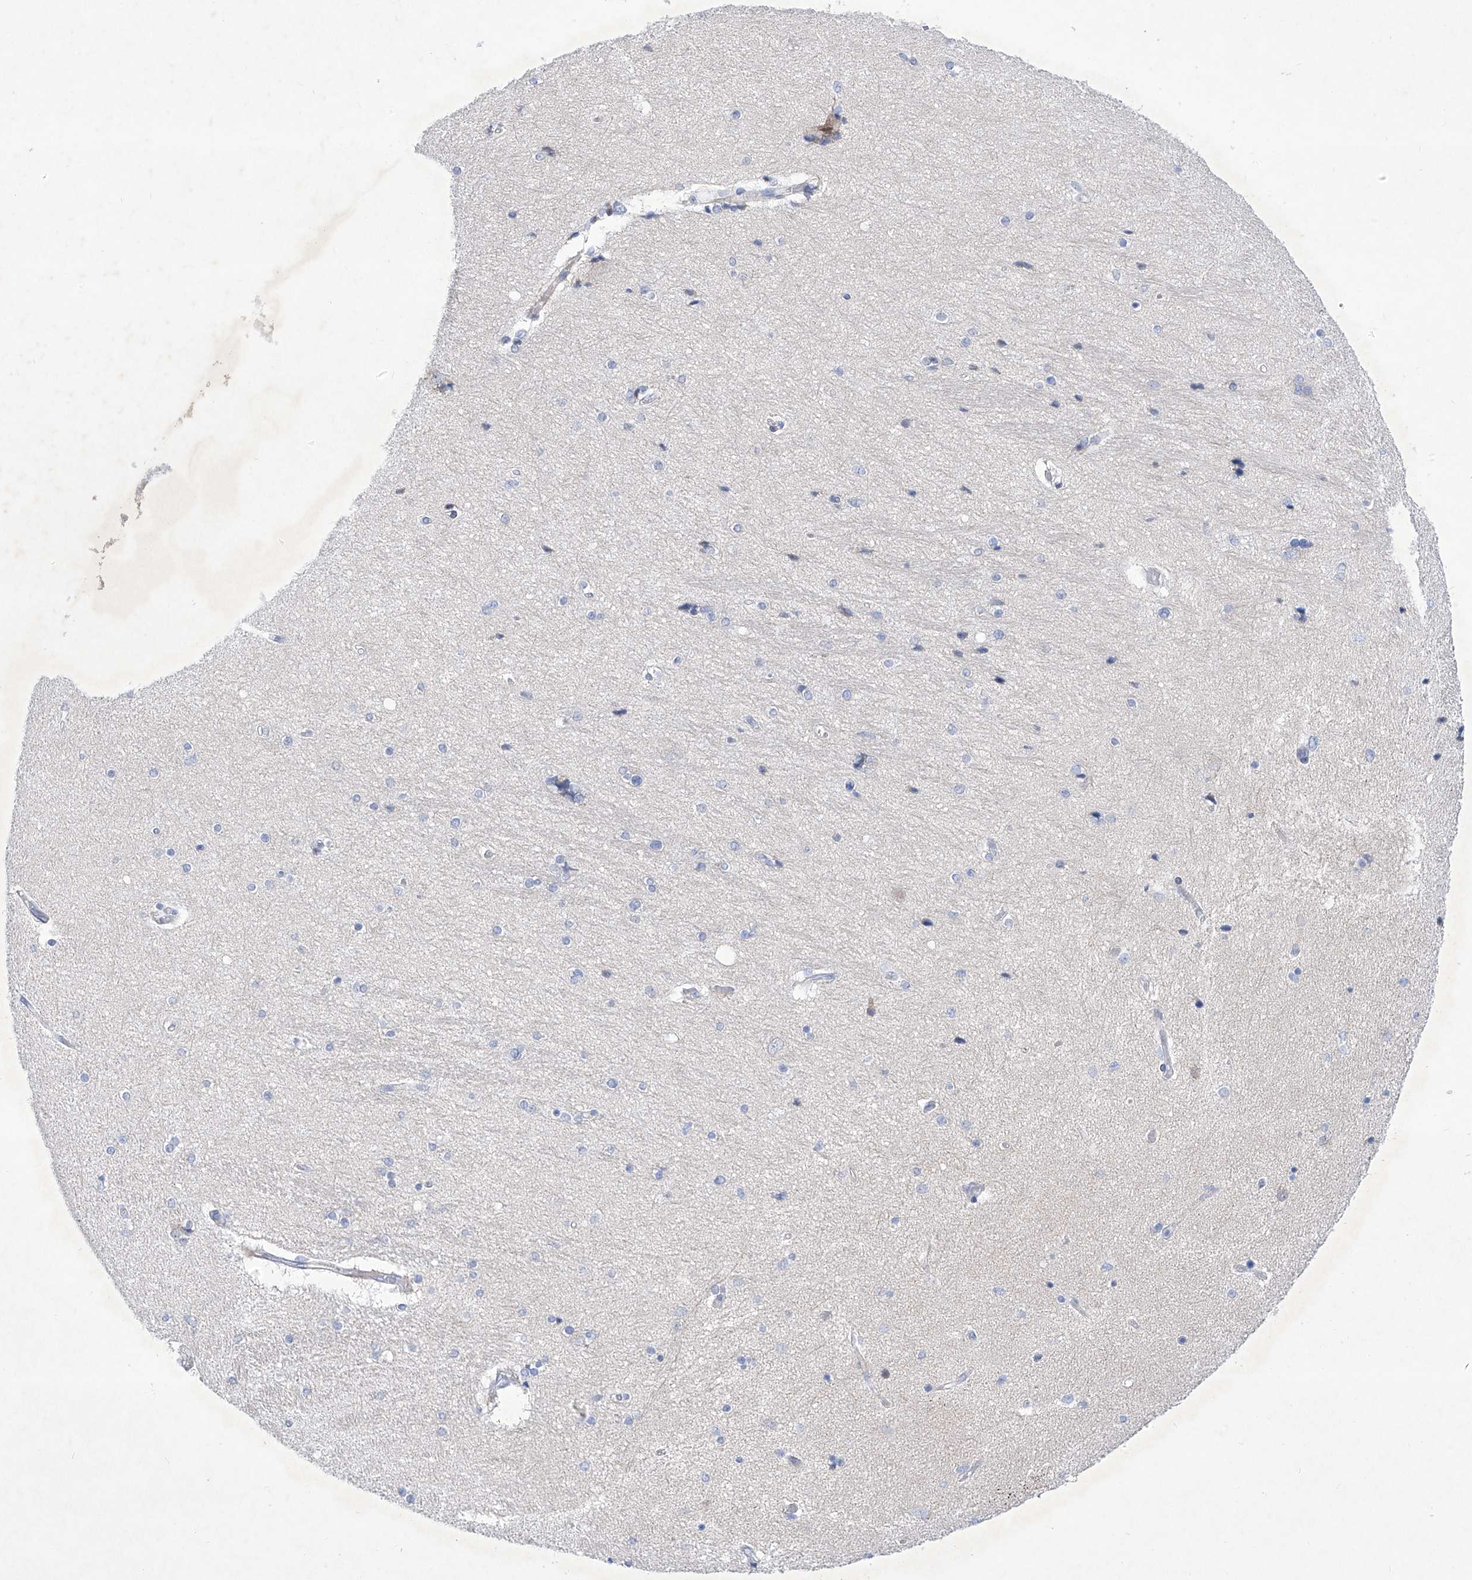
{"staining": {"intensity": "negative", "quantity": "none", "location": "none"}, "tissue": "hippocampus", "cell_type": "Glial cells", "image_type": "normal", "snomed": [{"axis": "morphology", "description": "Normal tissue, NOS"}, {"axis": "topography", "description": "Hippocampus"}], "caption": "Image shows no significant protein staining in glial cells of unremarkable hippocampus.", "gene": "C1orf87", "patient": {"sex": "female", "age": 54}}